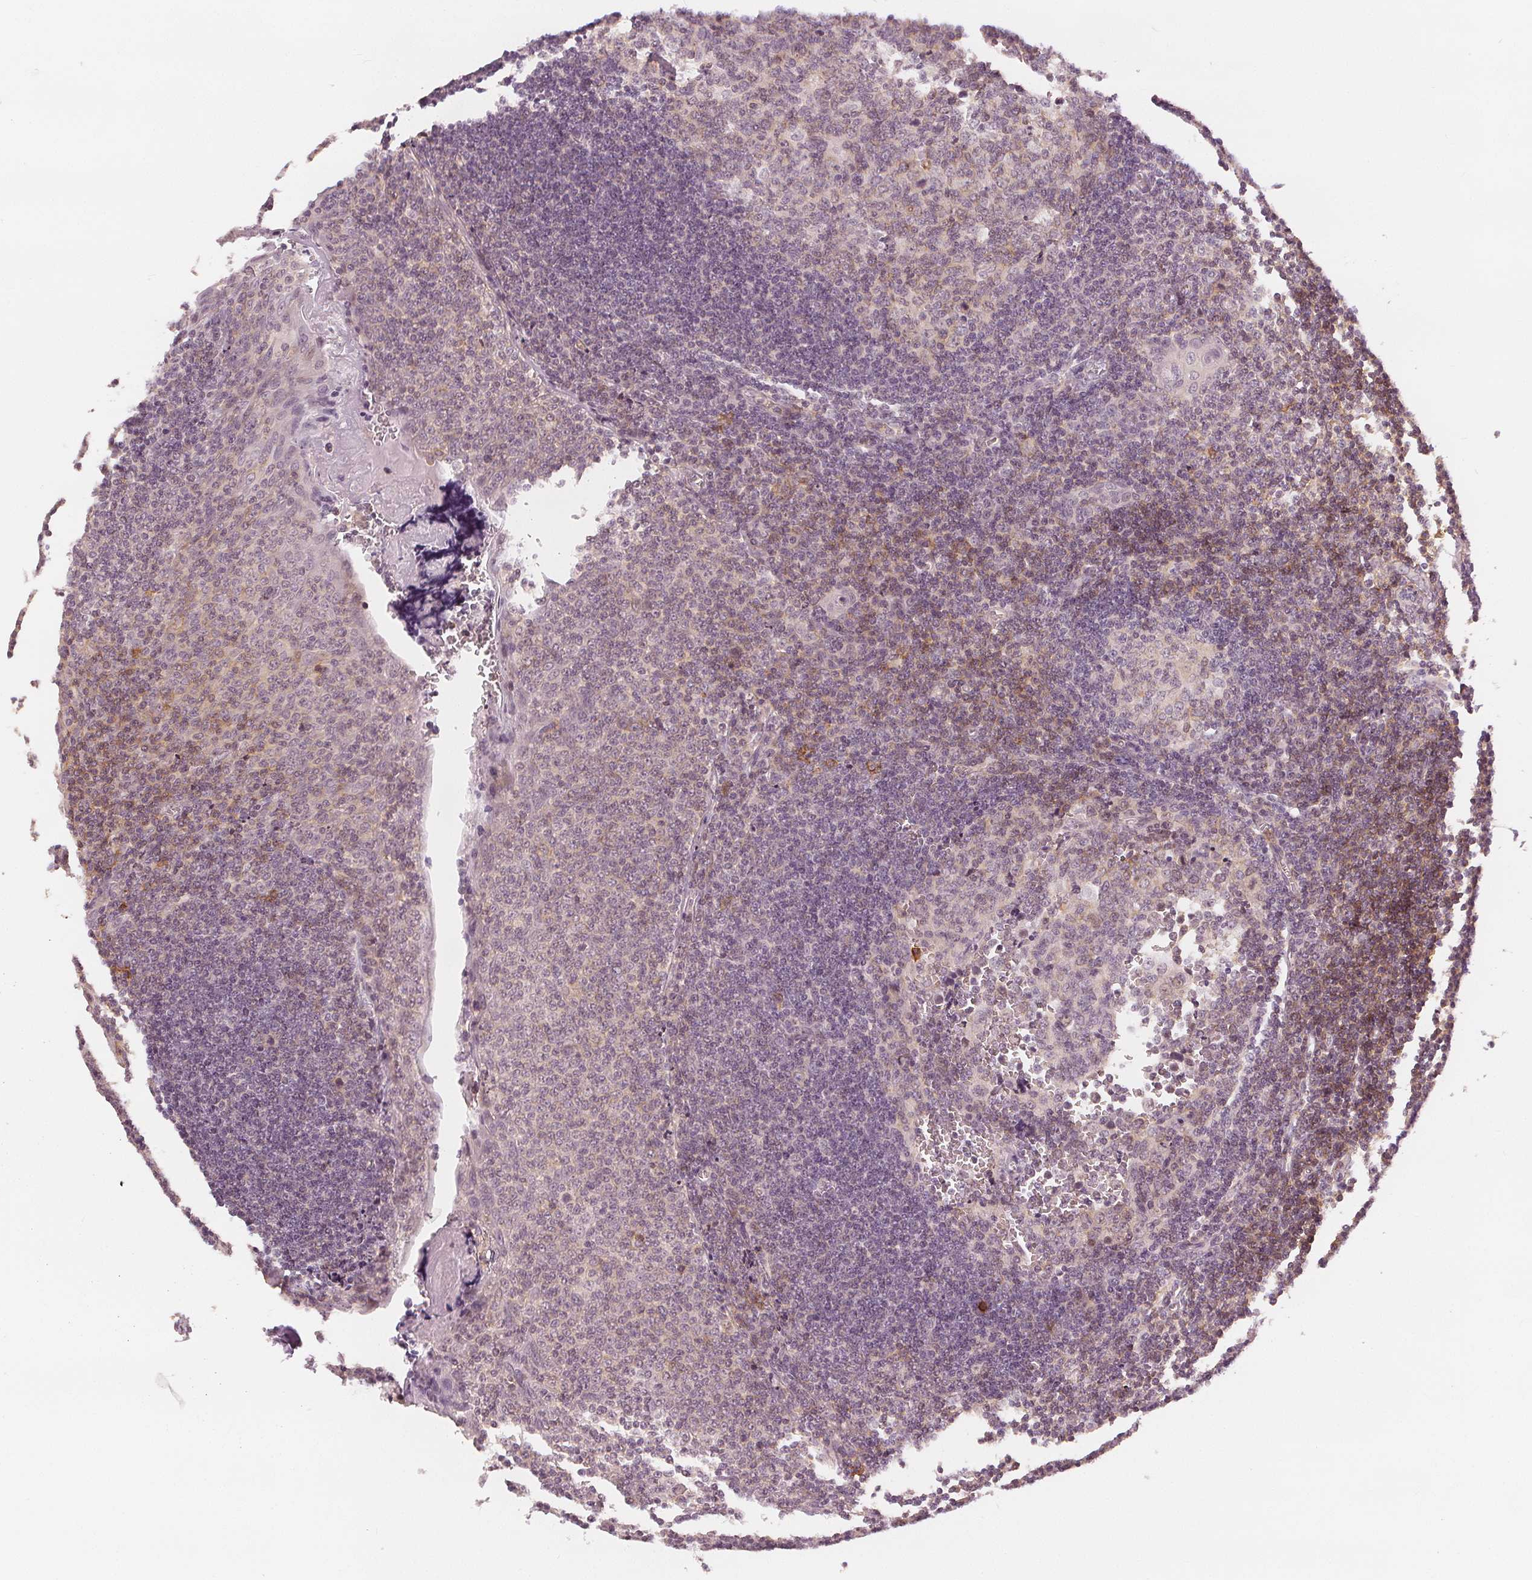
{"staining": {"intensity": "negative", "quantity": "none", "location": "none"}, "tissue": "tonsil", "cell_type": "Germinal center cells", "image_type": "normal", "snomed": [{"axis": "morphology", "description": "Normal tissue, NOS"}, {"axis": "morphology", "description": "Inflammation, NOS"}, {"axis": "topography", "description": "Tonsil"}], "caption": "This is an immunohistochemistry micrograph of benign tonsil. There is no staining in germinal center cells.", "gene": "SLC34A1", "patient": {"sex": "female", "age": 31}}